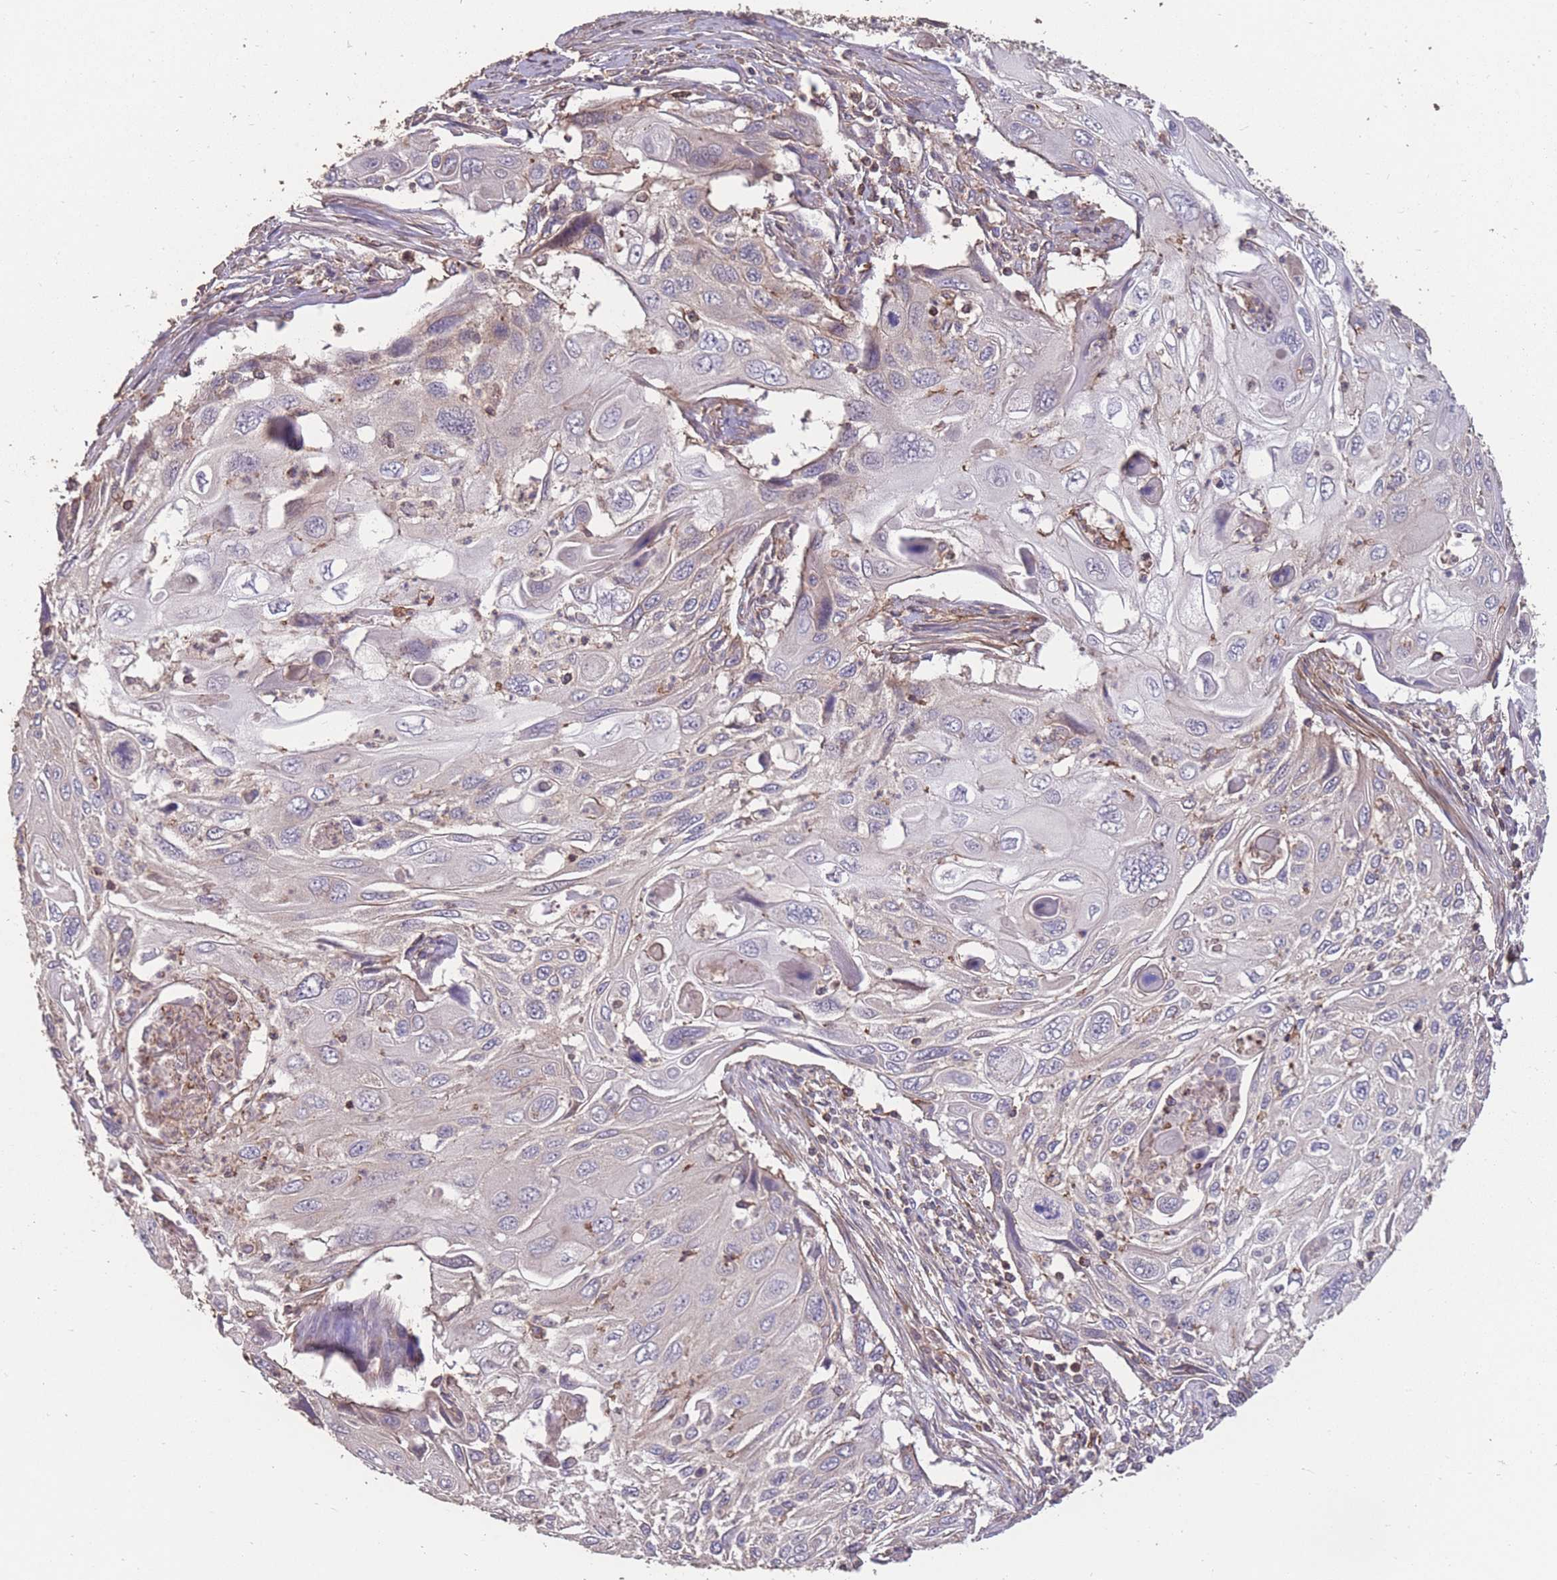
{"staining": {"intensity": "weak", "quantity": "<25%", "location": "cytoplasmic/membranous"}, "tissue": "cervical cancer", "cell_type": "Tumor cells", "image_type": "cancer", "snomed": [{"axis": "morphology", "description": "Squamous cell carcinoma, NOS"}, {"axis": "topography", "description": "Cervix"}], "caption": "This photomicrograph is of cervical cancer (squamous cell carcinoma) stained with immunohistochemistry (IHC) to label a protein in brown with the nuclei are counter-stained blue. There is no positivity in tumor cells. (Brightfield microscopy of DAB (3,3'-diaminobenzidine) immunohistochemistry (IHC) at high magnification).", "gene": "NUDT21", "patient": {"sex": "female", "age": 70}}